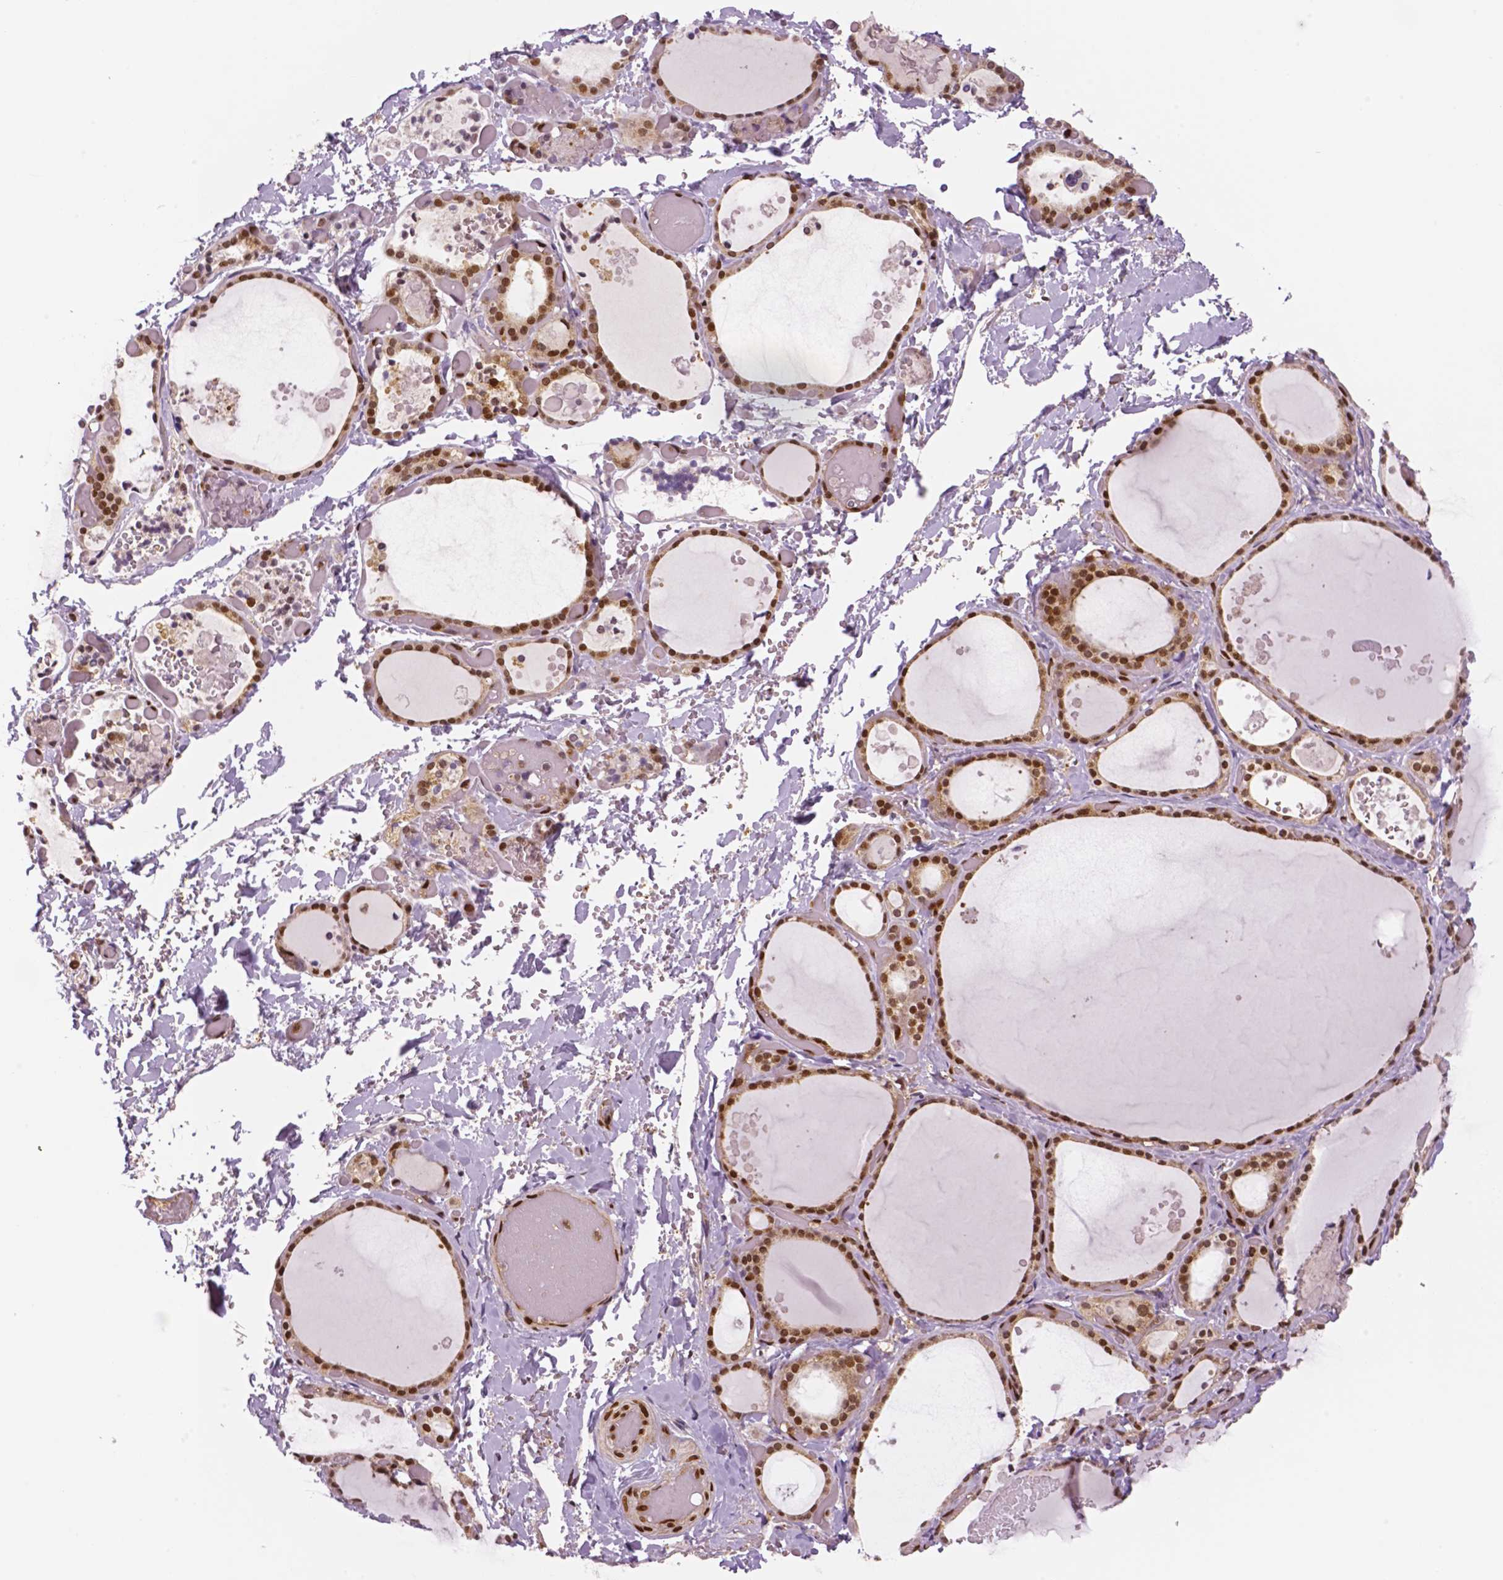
{"staining": {"intensity": "moderate", "quantity": ">75%", "location": "cytoplasmic/membranous,nuclear"}, "tissue": "thyroid gland", "cell_type": "Glandular cells", "image_type": "normal", "snomed": [{"axis": "morphology", "description": "Normal tissue, NOS"}, {"axis": "topography", "description": "Thyroid gland"}], "caption": "Moderate cytoplasmic/membranous,nuclear positivity for a protein is appreciated in approximately >75% of glandular cells of normal thyroid gland using immunohistochemistry.", "gene": "STAT3", "patient": {"sex": "female", "age": 56}}